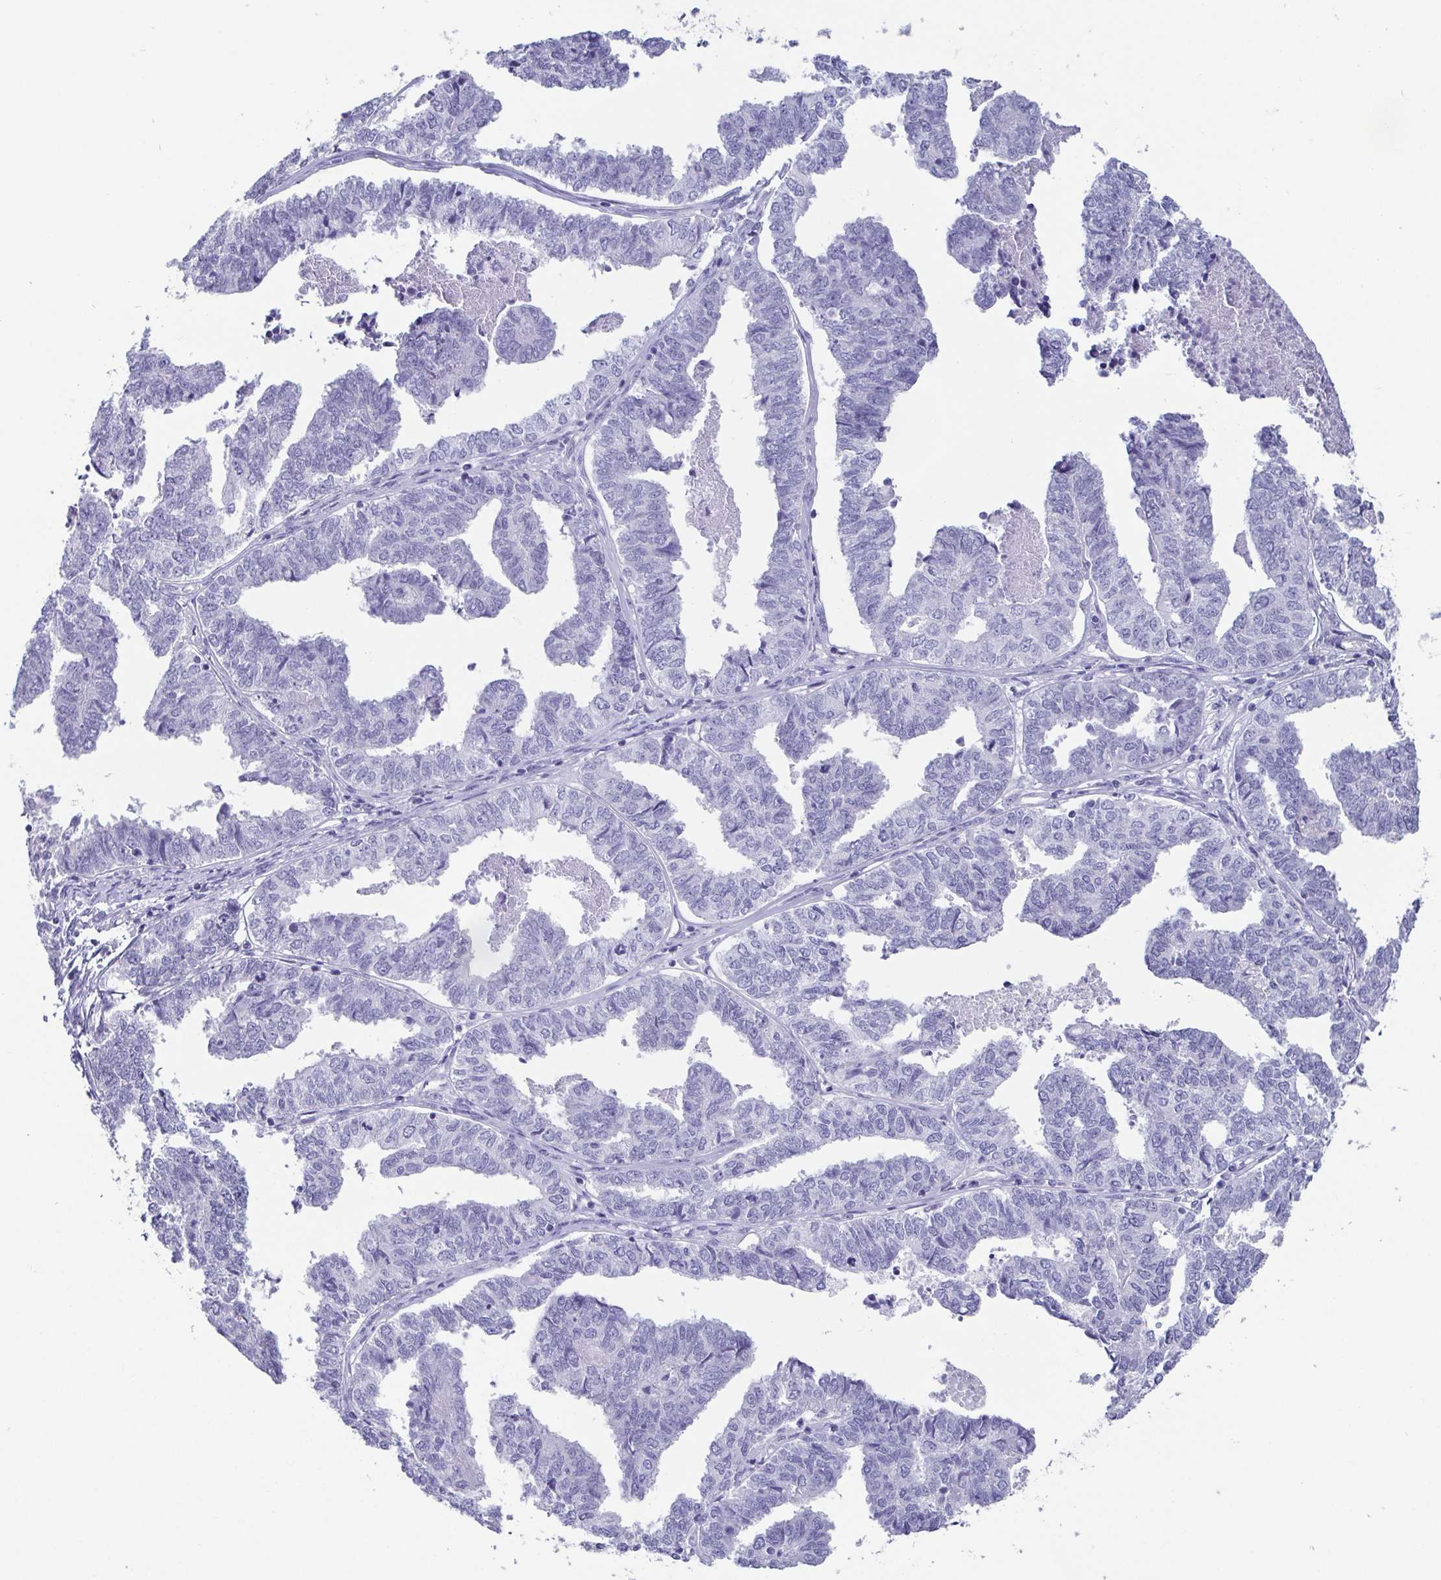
{"staining": {"intensity": "negative", "quantity": "none", "location": "none"}, "tissue": "endometrial cancer", "cell_type": "Tumor cells", "image_type": "cancer", "snomed": [{"axis": "morphology", "description": "Adenocarcinoma, NOS"}, {"axis": "topography", "description": "Endometrium"}], "caption": "An image of human adenocarcinoma (endometrial) is negative for staining in tumor cells. (DAB (3,3'-diaminobenzidine) immunohistochemistry visualized using brightfield microscopy, high magnification).", "gene": "SCGN", "patient": {"sex": "female", "age": 73}}